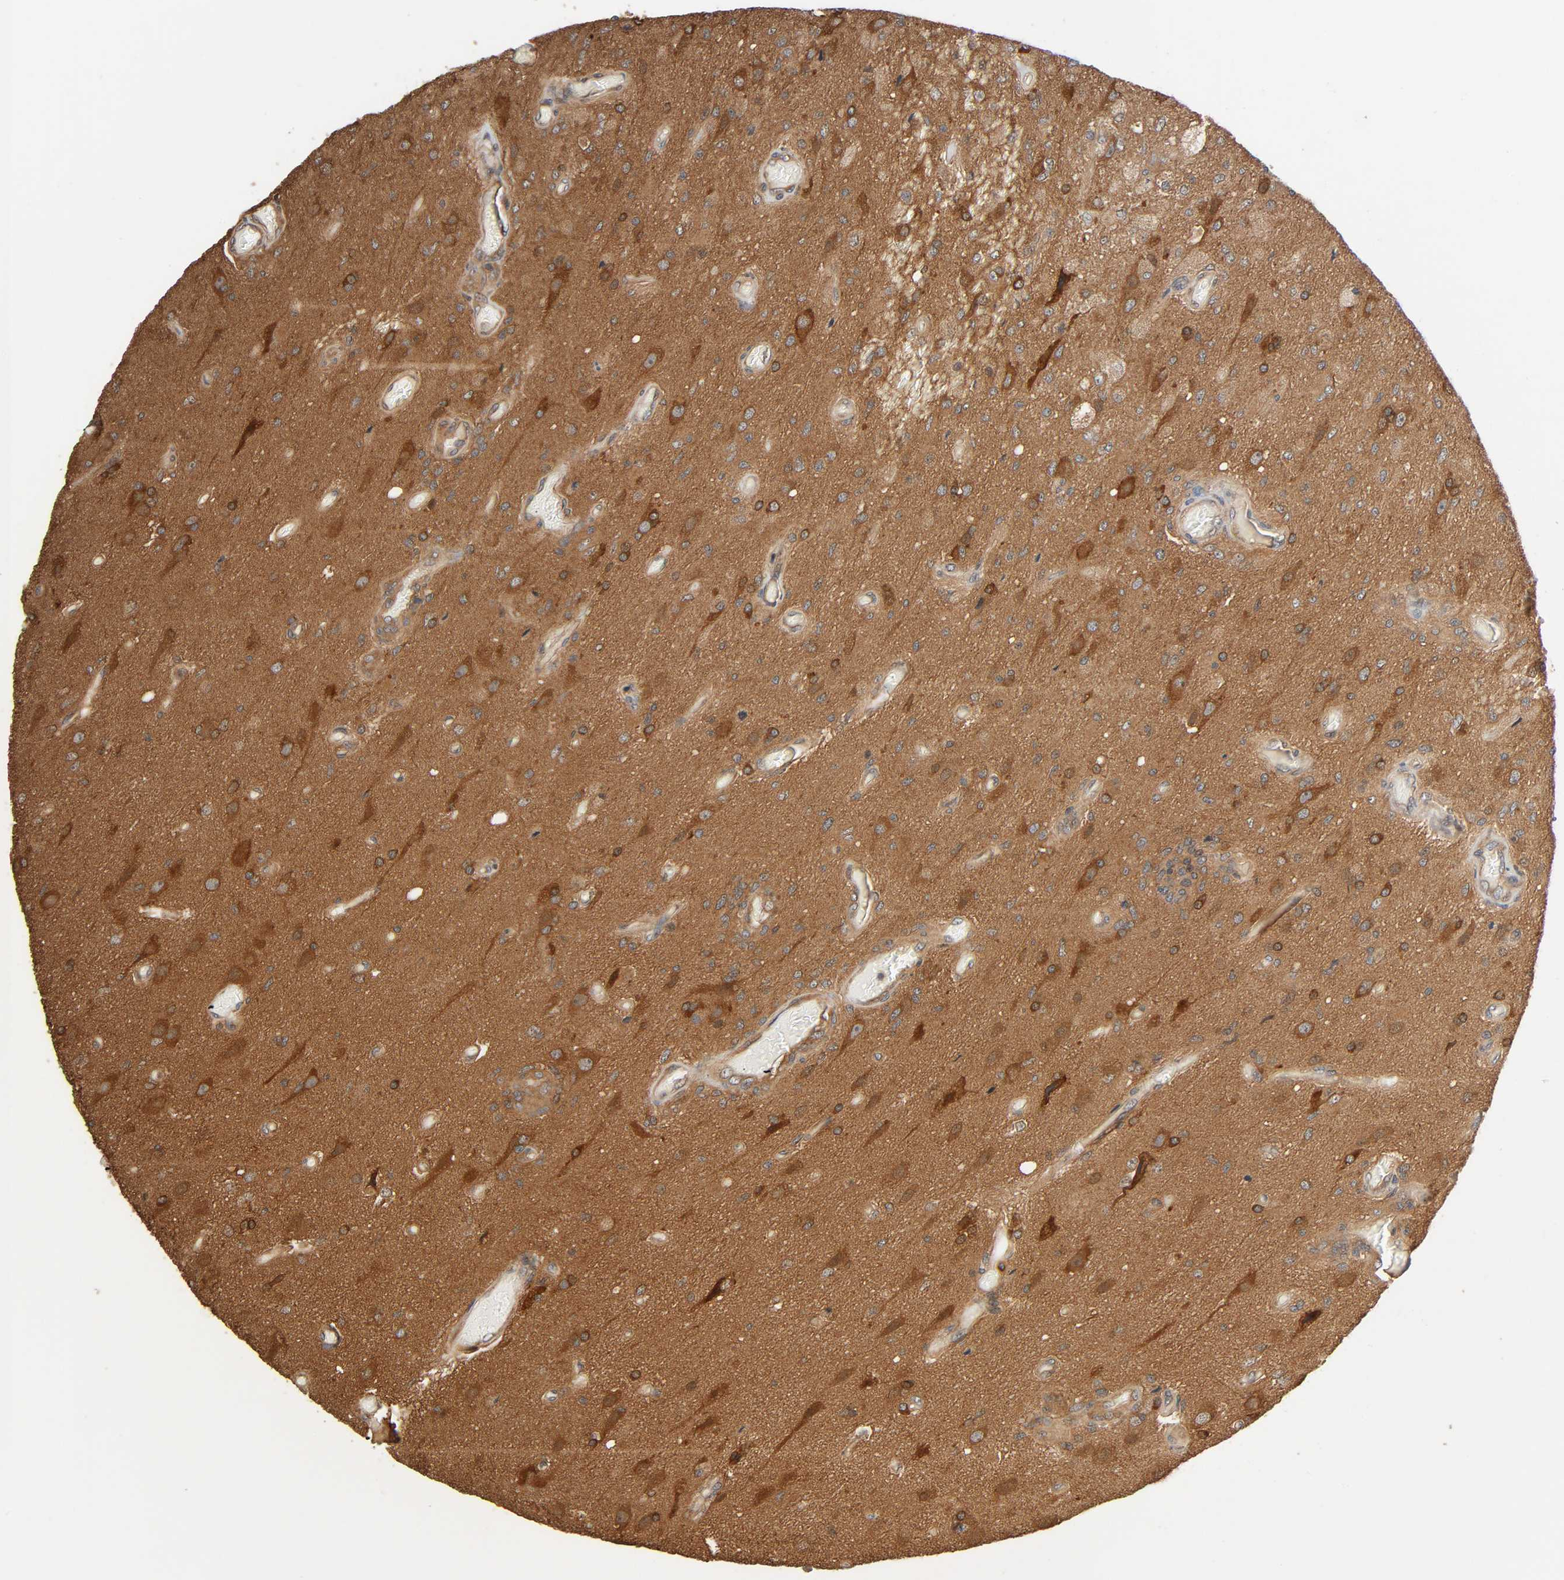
{"staining": {"intensity": "moderate", "quantity": ">75%", "location": "cytoplasmic/membranous"}, "tissue": "glioma", "cell_type": "Tumor cells", "image_type": "cancer", "snomed": [{"axis": "morphology", "description": "Normal tissue, NOS"}, {"axis": "morphology", "description": "Glioma, malignant, High grade"}, {"axis": "topography", "description": "Cerebral cortex"}], "caption": "Glioma tissue exhibits moderate cytoplasmic/membranous staining in approximately >75% of tumor cells", "gene": "PPP2R1B", "patient": {"sex": "male", "age": 77}}